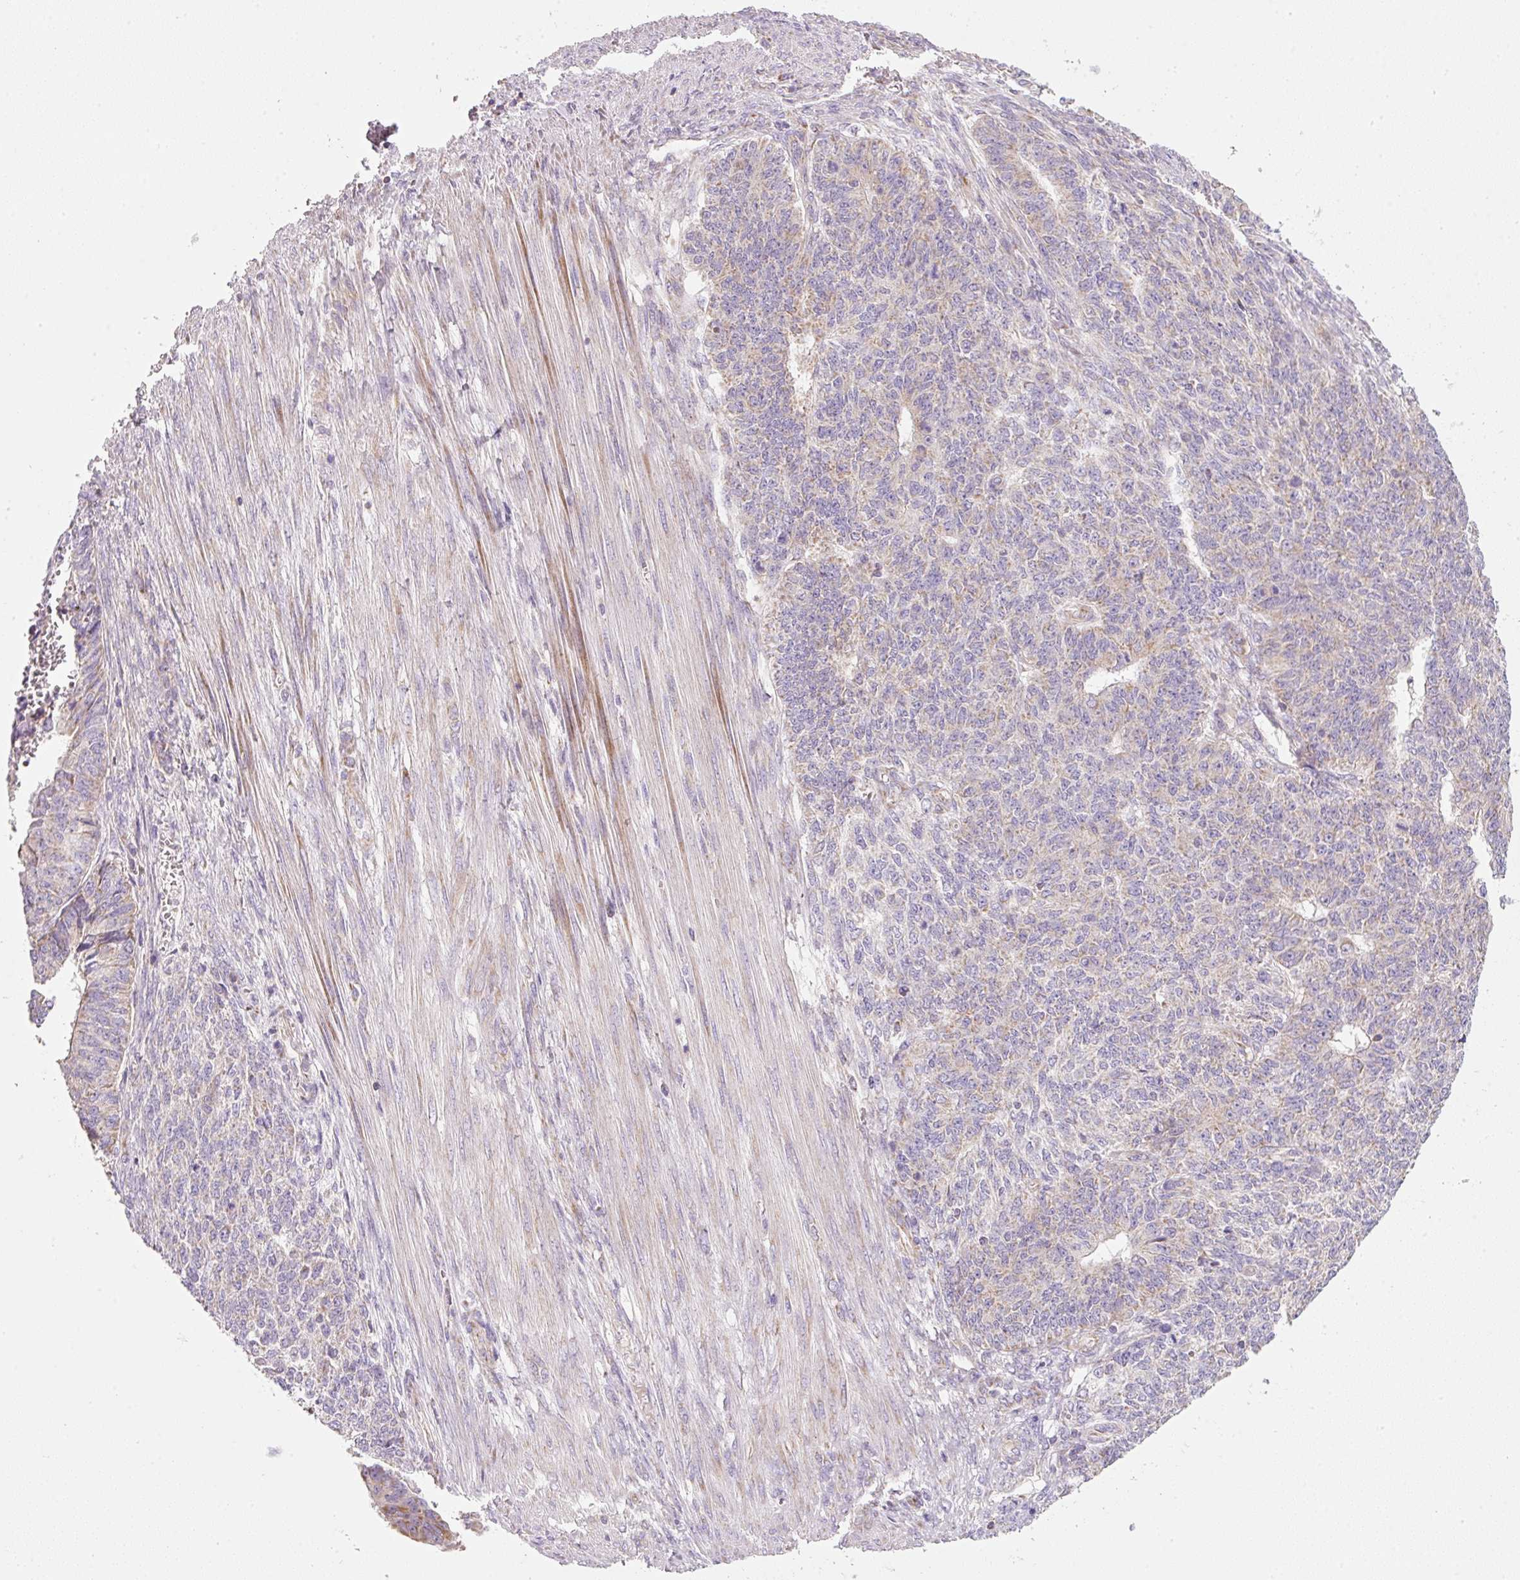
{"staining": {"intensity": "weak", "quantity": "<25%", "location": "cytoplasmic/membranous"}, "tissue": "endometrial cancer", "cell_type": "Tumor cells", "image_type": "cancer", "snomed": [{"axis": "morphology", "description": "Adenocarcinoma, NOS"}, {"axis": "topography", "description": "Endometrium"}], "caption": "A histopathology image of human endometrial cancer is negative for staining in tumor cells. (Stains: DAB (3,3'-diaminobenzidine) IHC with hematoxylin counter stain, Microscopy: brightfield microscopy at high magnification).", "gene": "NDUFA1", "patient": {"sex": "female", "age": 32}}